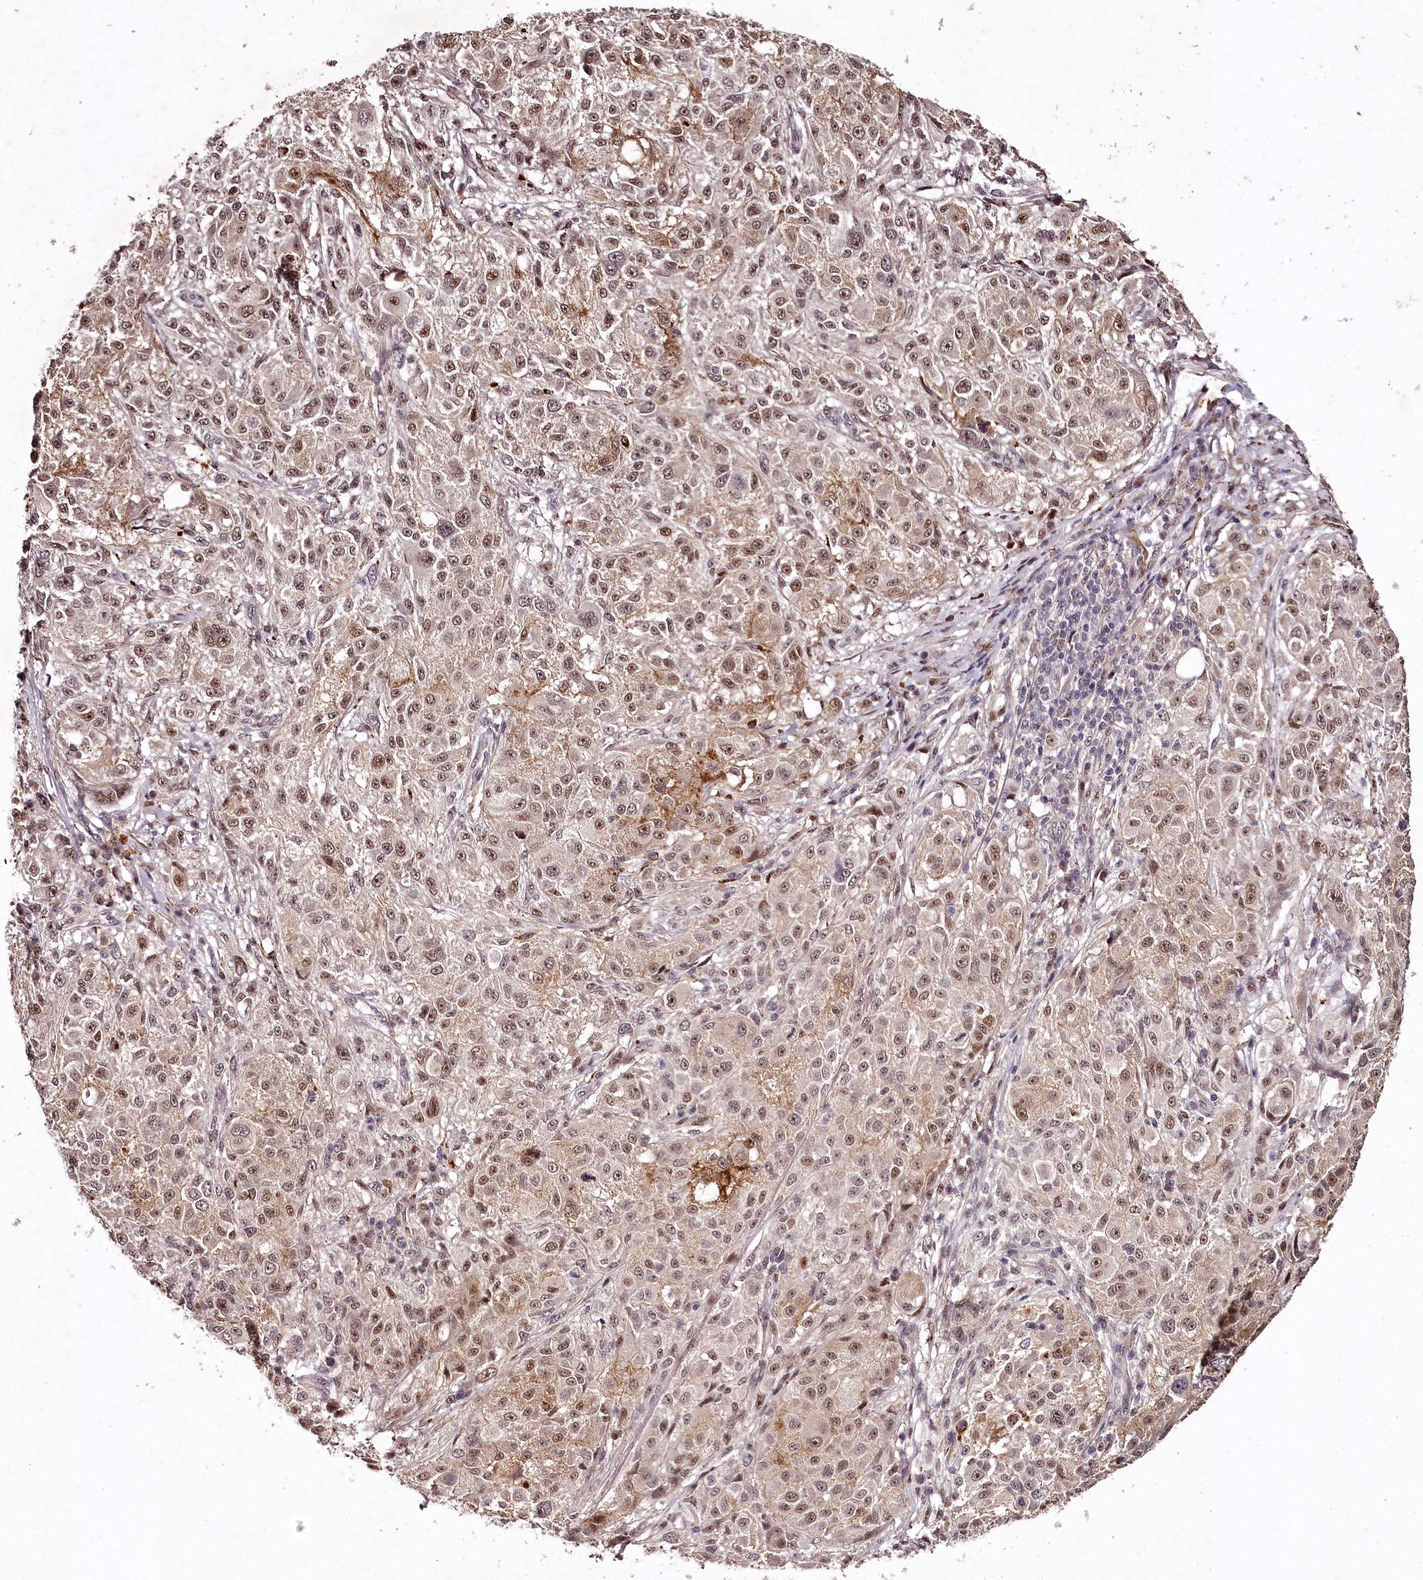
{"staining": {"intensity": "moderate", "quantity": ">75%", "location": "nuclear"}, "tissue": "melanoma", "cell_type": "Tumor cells", "image_type": "cancer", "snomed": [{"axis": "morphology", "description": "Necrosis, NOS"}, {"axis": "morphology", "description": "Malignant melanoma, NOS"}, {"axis": "topography", "description": "Skin"}], "caption": "Tumor cells reveal medium levels of moderate nuclear positivity in approximately >75% of cells in malignant melanoma.", "gene": "MAML3", "patient": {"sex": "female", "age": 87}}